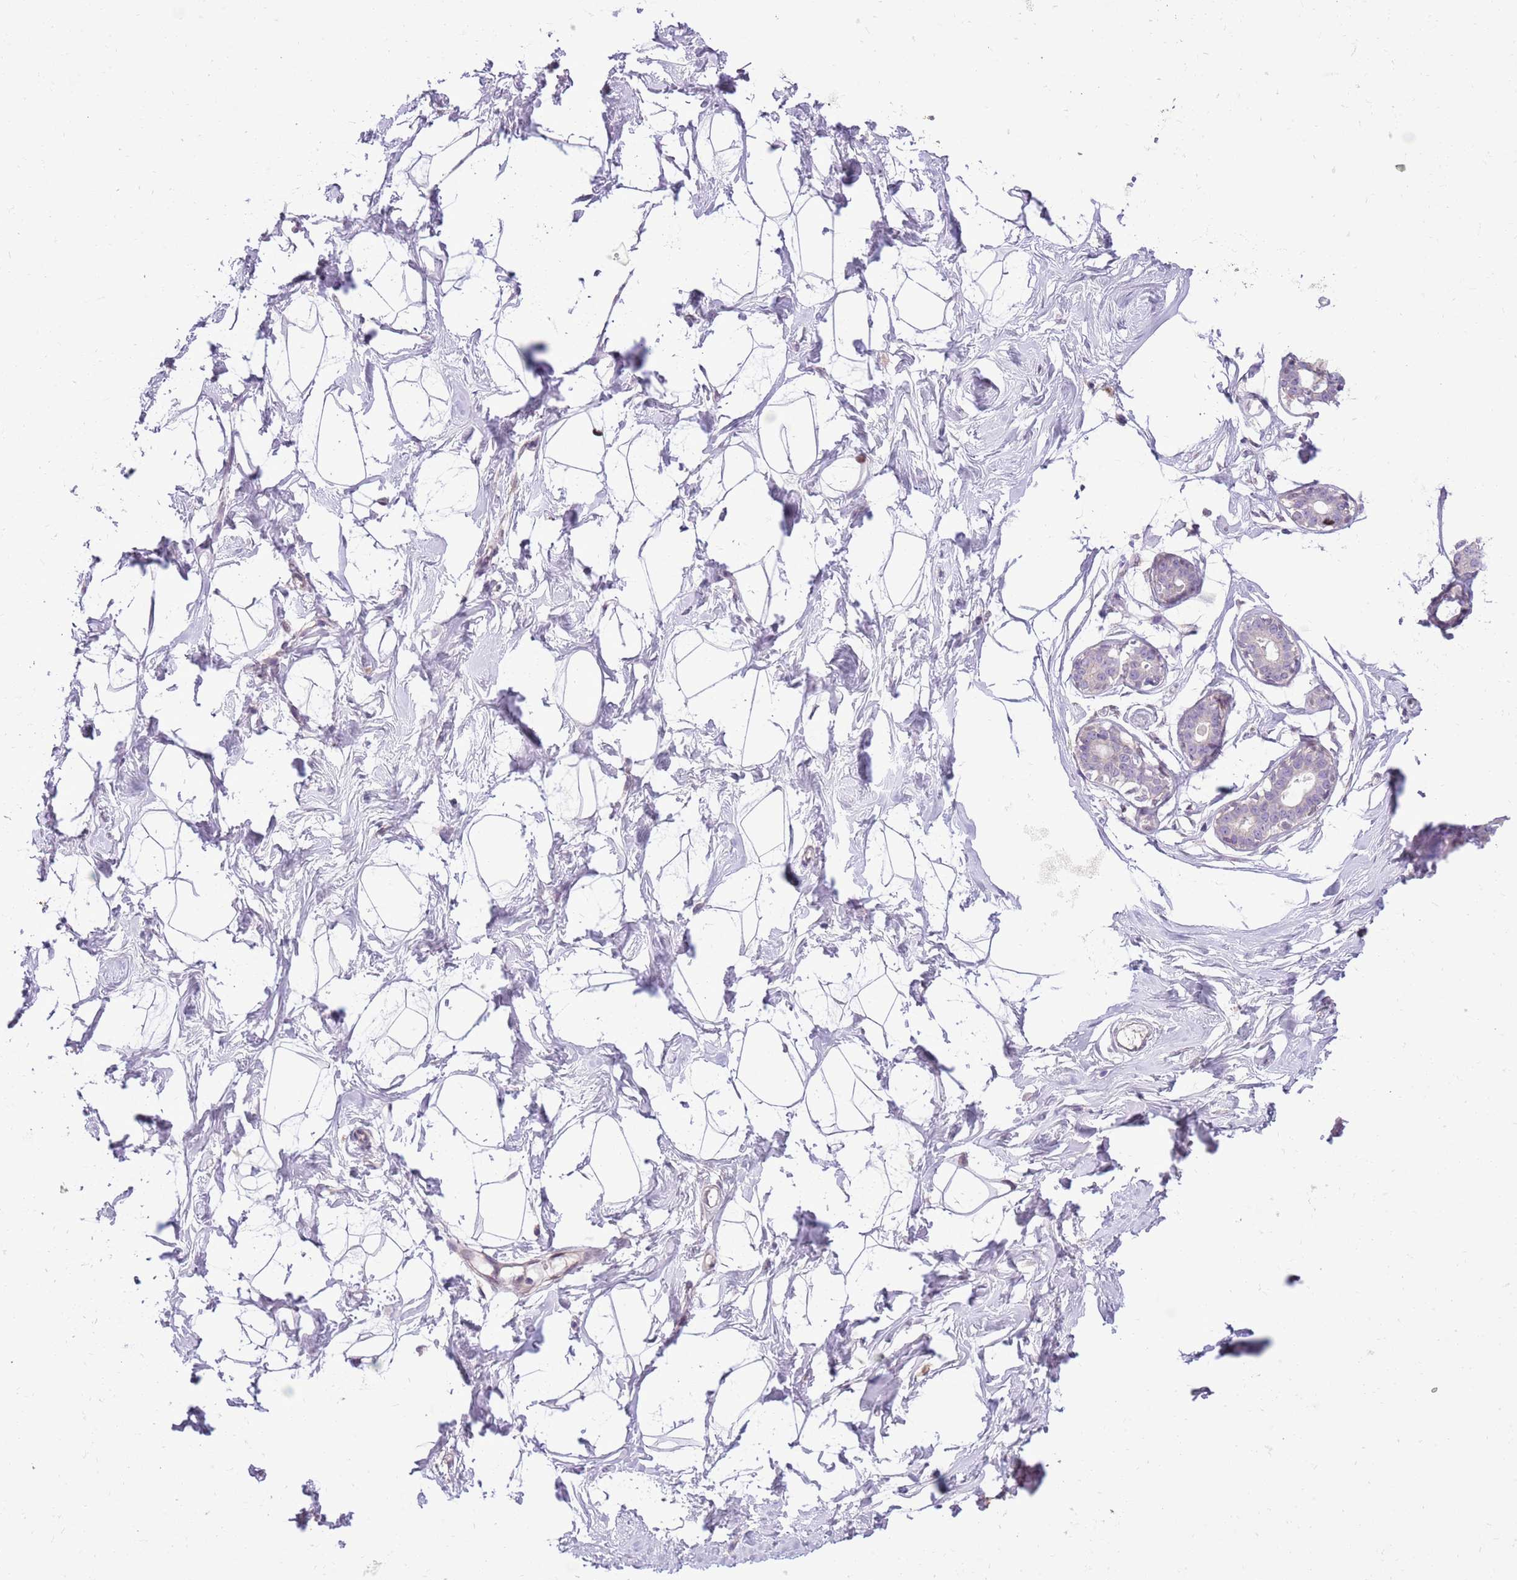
{"staining": {"intensity": "negative", "quantity": "none", "location": "none"}, "tissue": "breast", "cell_type": "Adipocytes", "image_type": "normal", "snomed": [{"axis": "morphology", "description": "Normal tissue, NOS"}, {"axis": "morphology", "description": "Adenoma, NOS"}, {"axis": "topography", "description": "Breast"}], "caption": "Photomicrograph shows no significant protein positivity in adipocytes of benign breast.", "gene": "CCND2", "patient": {"sex": "female", "age": 23}}